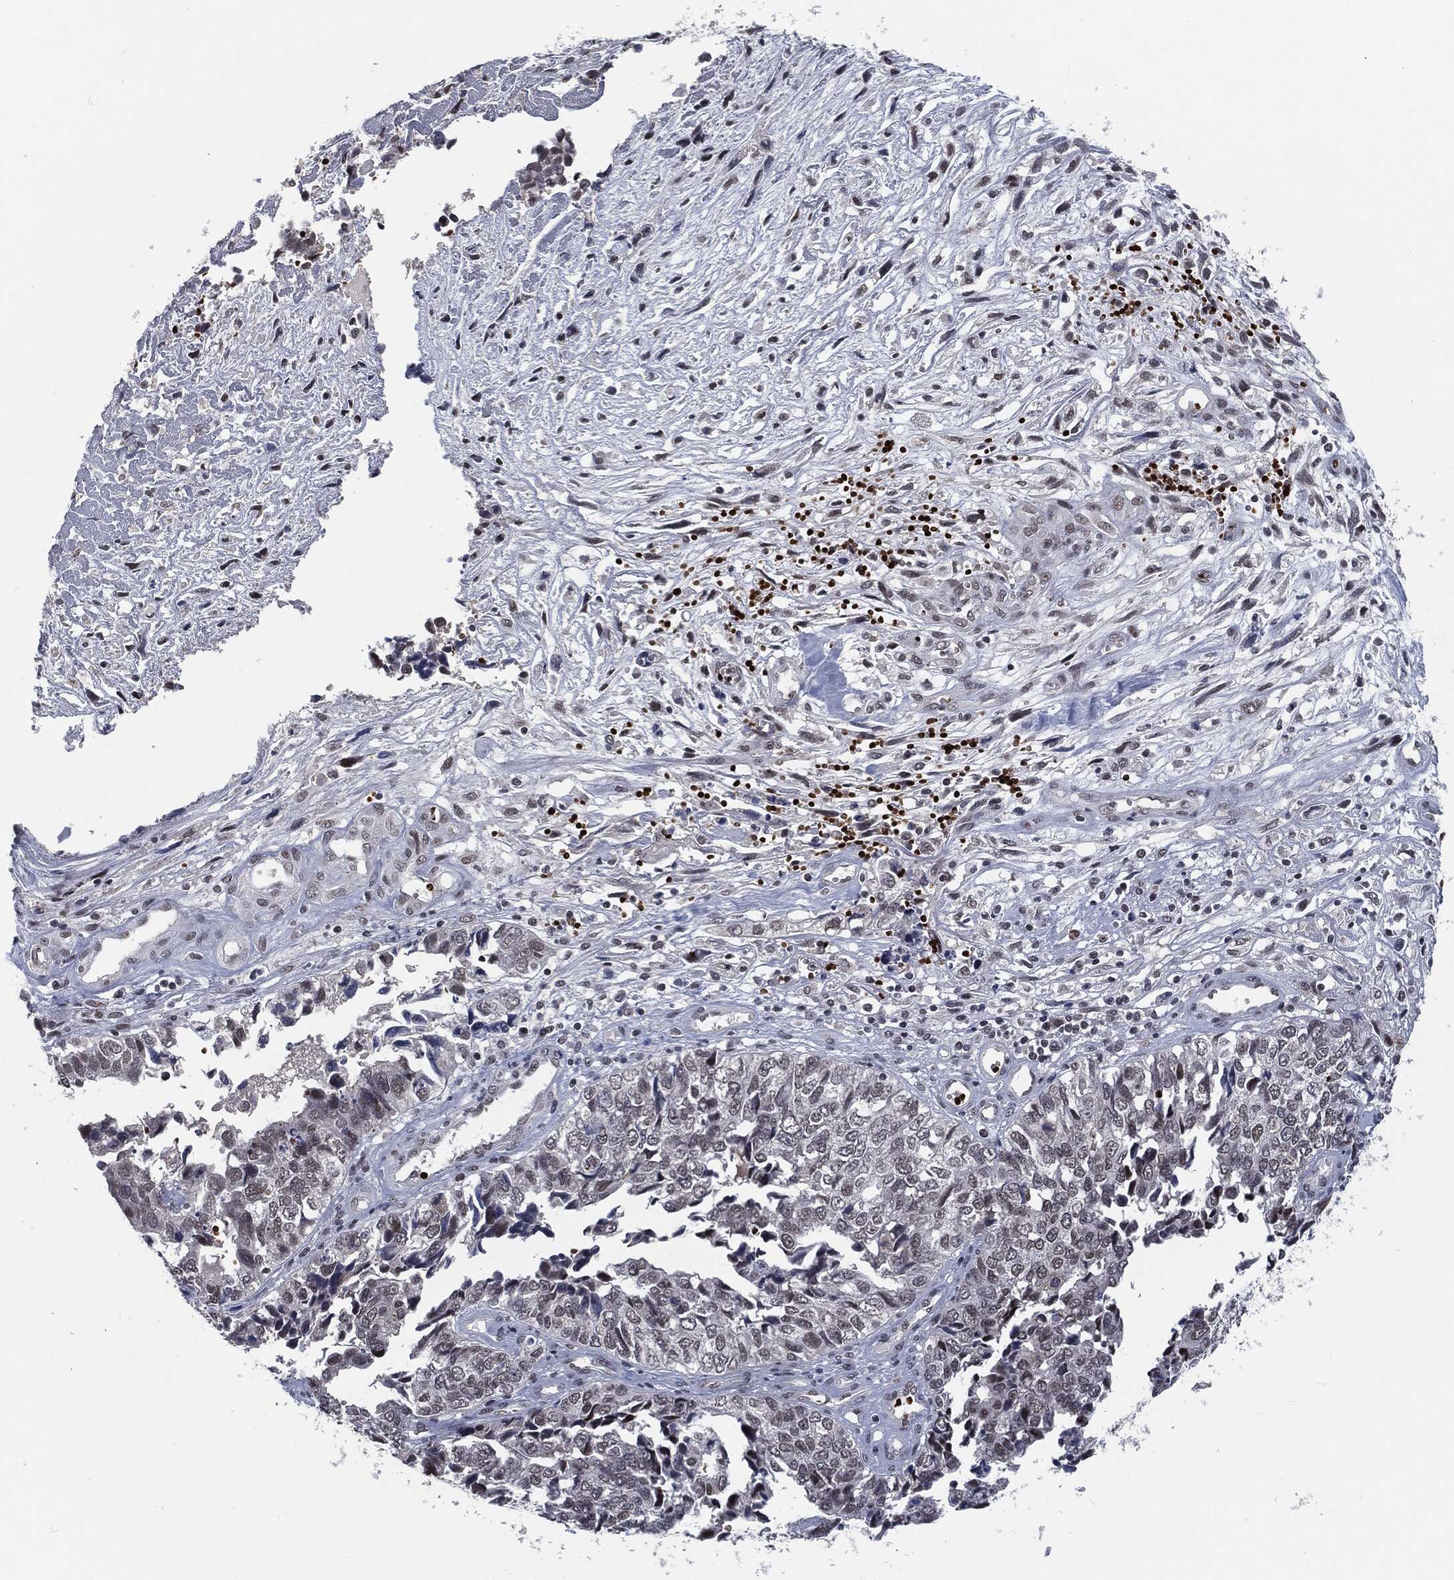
{"staining": {"intensity": "weak", "quantity": "25%-75%", "location": "nuclear"}, "tissue": "cervical cancer", "cell_type": "Tumor cells", "image_type": "cancer", "snomed": [{"axis": "morphology", "description": "Squamous cell carcinoma, NOS"}, {"axis": "topography", "description": "Cervix"}], "caption": "Immunohistochemistry (IHC) (DAB (3,3'-diaminobenzidine)) staining of human cervical squamous cell carcinoma displays weak nuclear protein positivity in about 25%-75% of tumor cells. The staining was performed using DAB to visualize the protein expression in brown, while the nuclei were stained in blue with hematoxylin (Magnification: 20x).", "gene": "ANXA1", "patient": {"sex": "female", "age": 63}}